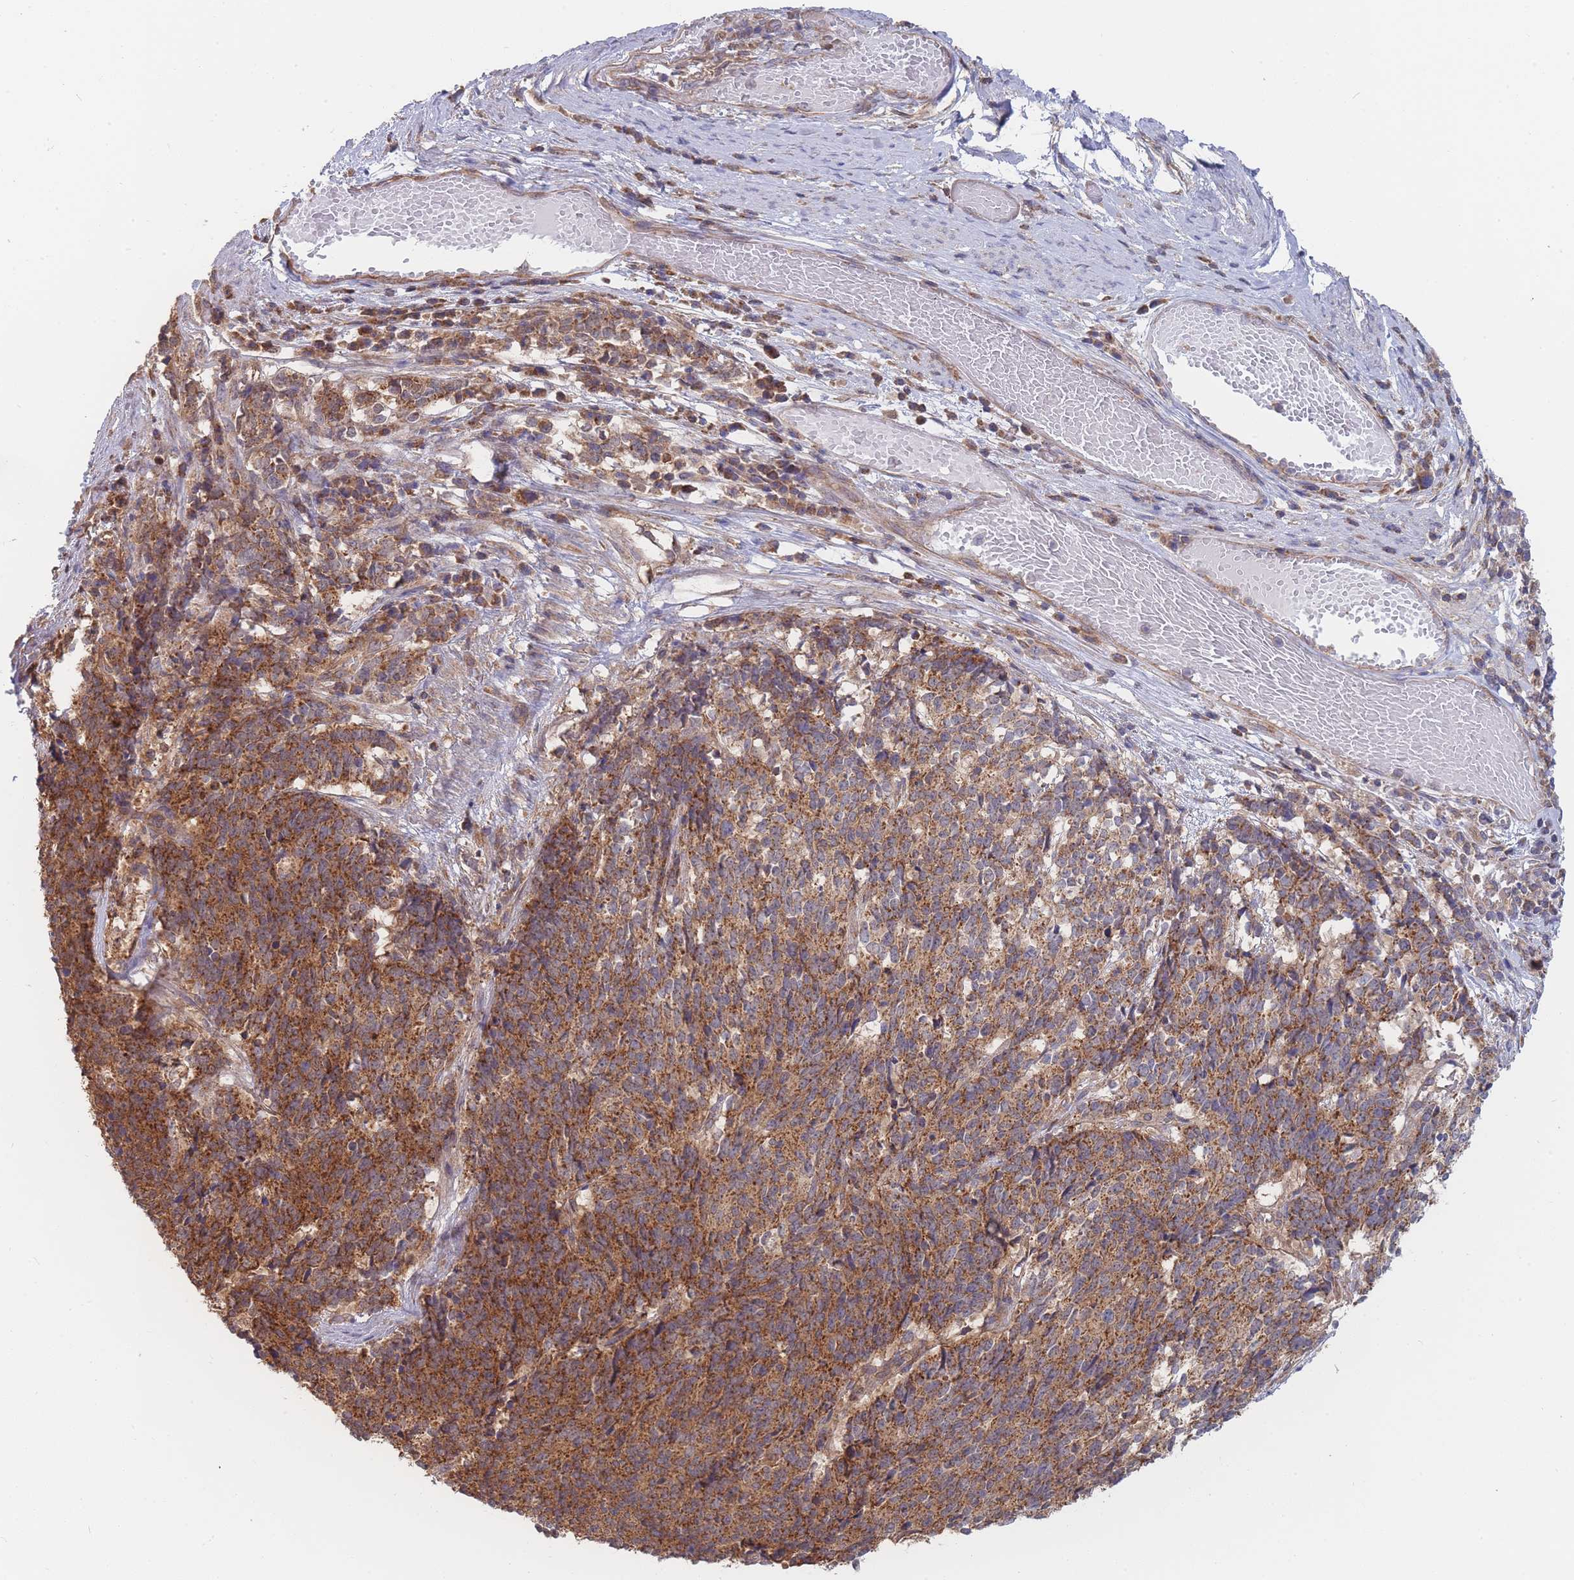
{"staining": {"intensity": "strong", "quantity": ">75%", "location": "cytoplasmic/membranous"}, "tissue": "cervical cancer", "cell_type": "Tumor cells", "image_type": "cancer", "snomed": [{"axis": "morphology", "description": "Squamous cell carcinoma, NOS"}, {"axis": "topography", "description": "Cervix"}], "caption": "A histopathology image showing strong cytoplasmic/membranous positivity in approximately >75% of tumor cells in squamous cell carcinoma (cervical), as visualized by brown immunohistochemical staining.", "gene": "MRPS18B", "patient": {"sex": "female", "age": 29}}